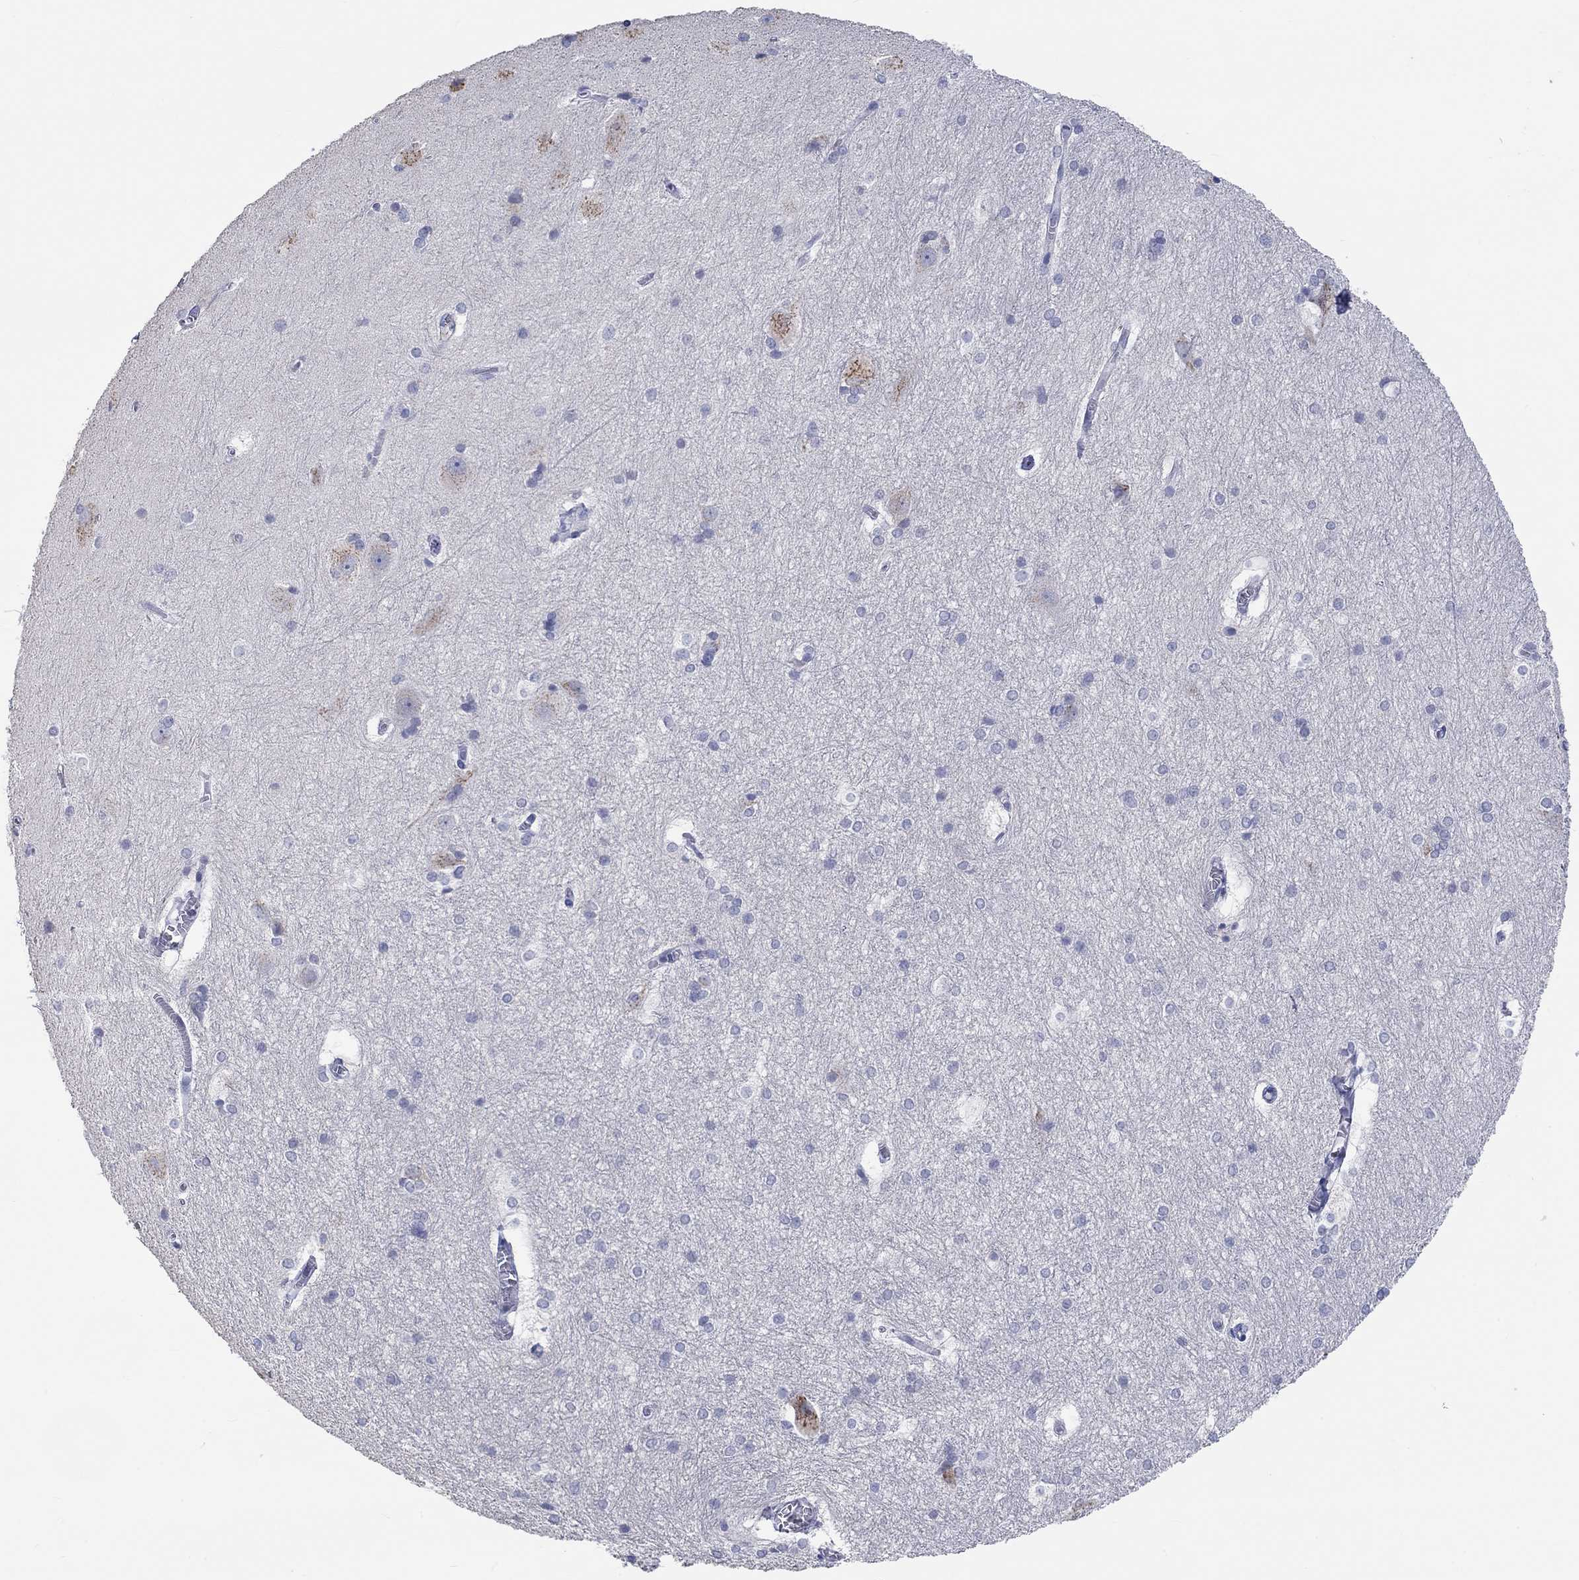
{"staining": {"intensity": "negative", "quantity": "none", "location": "none"}, "tissue": "hippocampus", "cell_type": "Glial cells", "image_type": "normal", "snomed": [{"axis": "morphology", "description": "Normal tissue, NOS"}, {"axis": "topography", "description": "Cerebral cortex"}, {"axis": "topography", "description": "Hippocampus"}], "caption": "This is an immunohistochemistry (IHC) micrograph of normal hippocampus. There is no staining in glial cells.", "gene": "LRRC4C", "patient": {"sex": "female", "age": 19}}